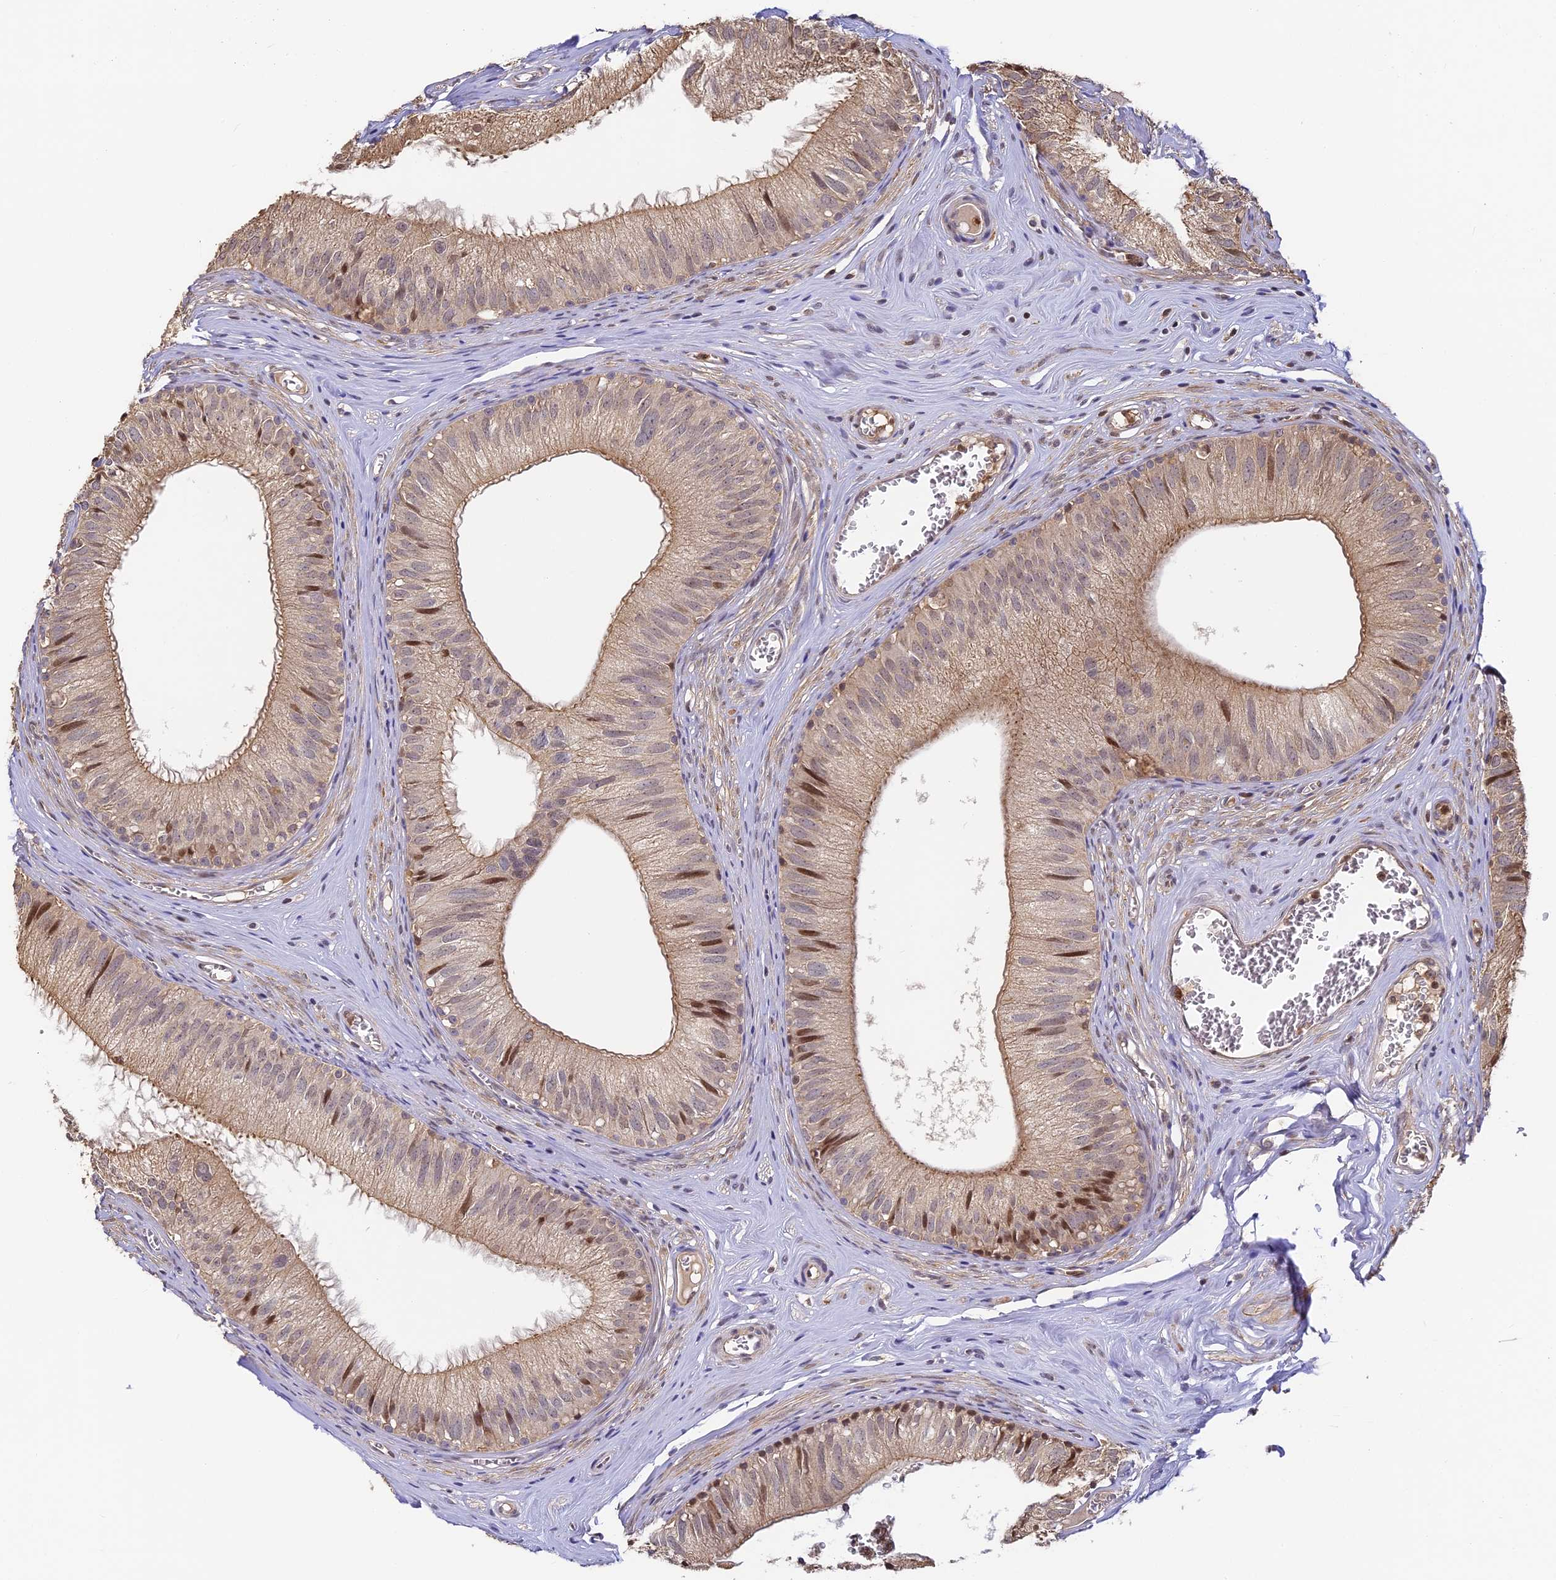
{"staining": {"intensity": "weak", "quantity": ">75%", "location": "cytoplasmic/membranous,nuclear"}, "tissue": "epididymis", "cell_type": "Glandular cells", "image_type": "normal", "snomed": [{"axis": "morphology", "description": "Normal tissue, NOS"}, {"axis": "topography", "description": "Epididymis"}], "caption": "The image reveals immunohistochemical staining of benign epididymis. There is weak cytoplasmic/membranous,nuclear positivity is seen in about >75% of glandular cells.", "gene": "ENSG00000268870", "patient": {"sex": "male", "age": 36}}